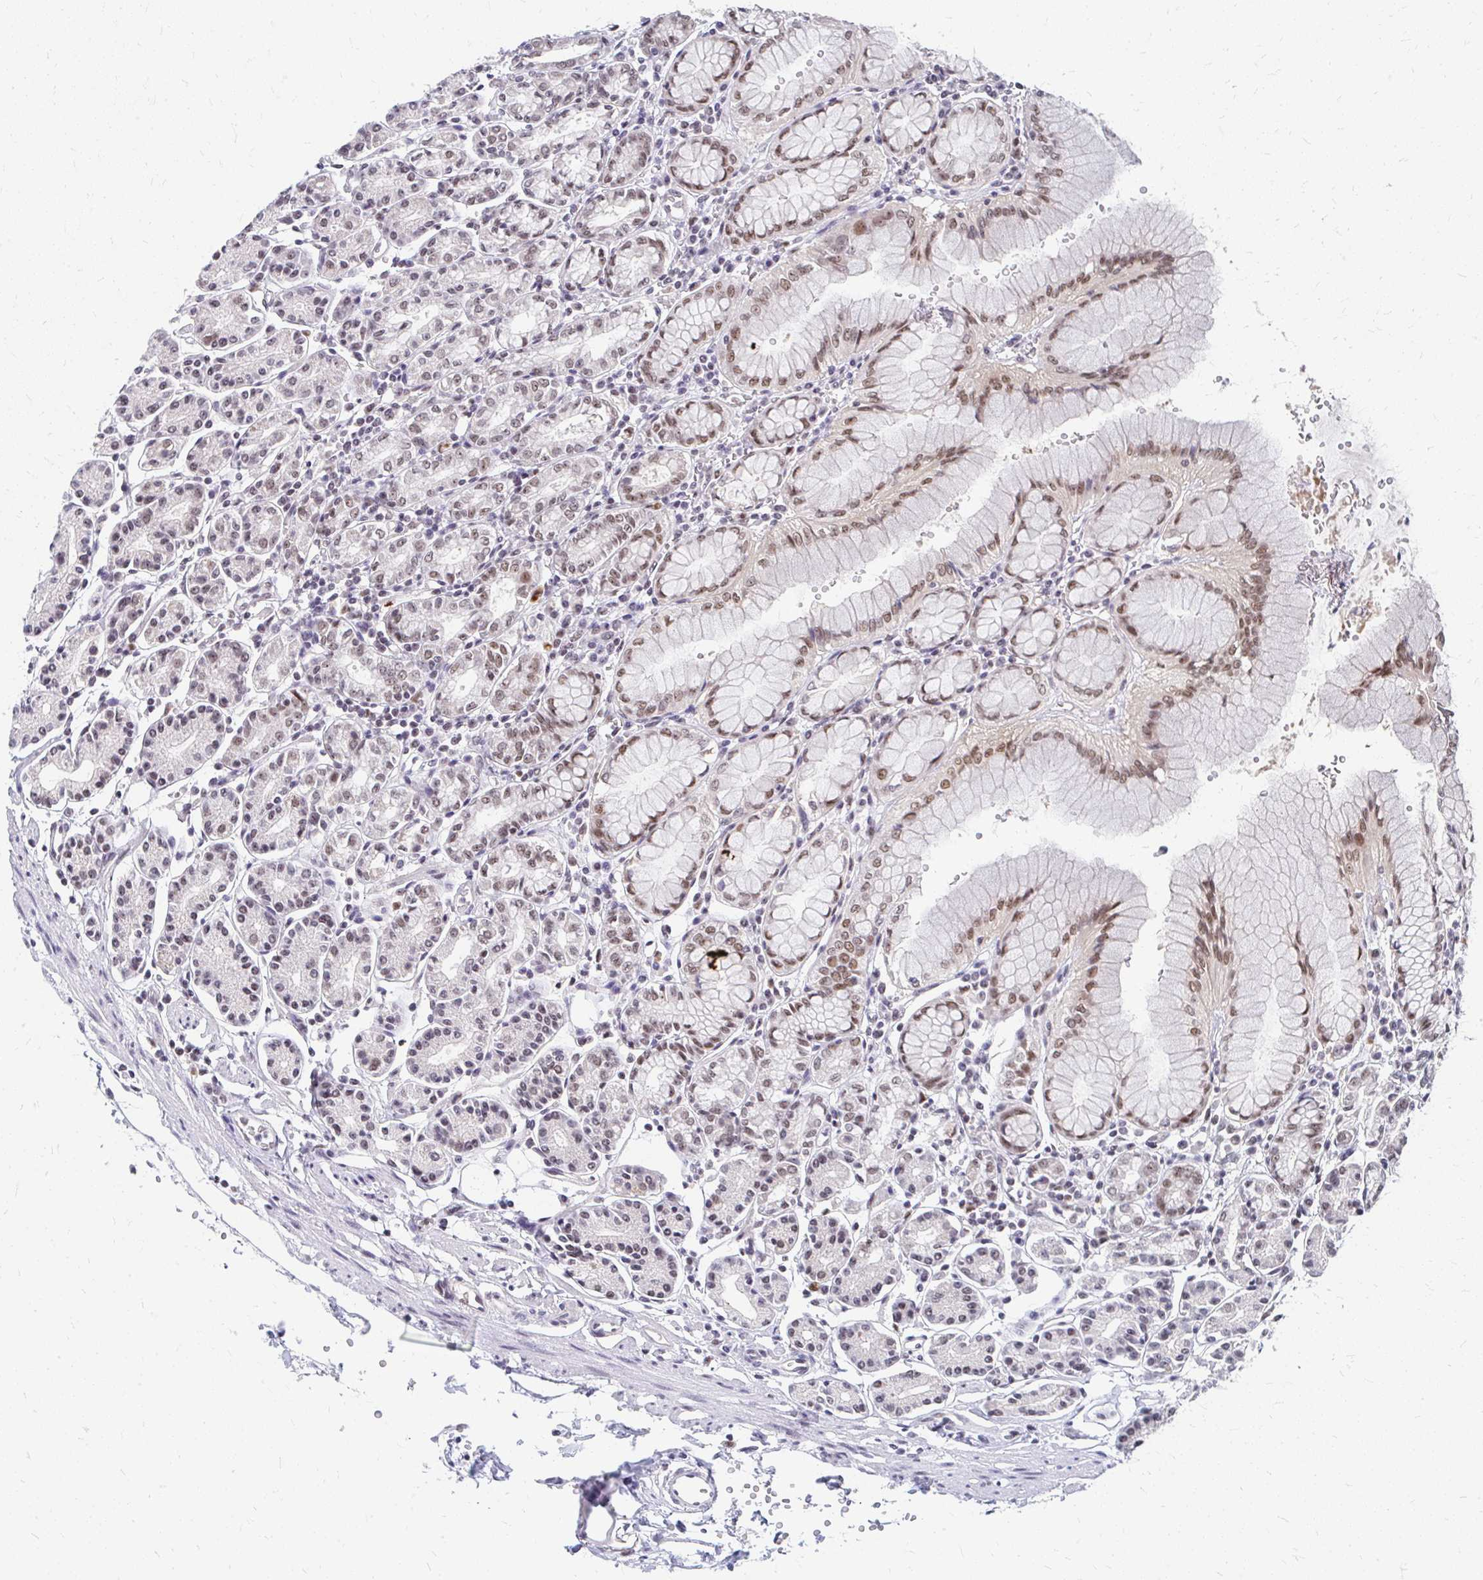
{"staining": {"intensity": "moderate", "quantity": ">75%", "location": "nuclear"}, "tissue": "stomach", "cell_type": "Glandular cells", "image_type": "normal", "snomed": [{"axis": "morphology", "description": "Normal tissue, NOS"}, {"axis": "topography", "description": "Stomach"}], "caption": "High-magnification brightfield microscopy of unremarkable stomach stained with DAB (brown) and counterstained with hematoxylin (blue). glandular cells exhibit moderate nuclear expression is identified in about>75% of cells. Immunohistochemistry (ihc) stains the protein in brown and the nuclei are stained blue.", "gene": "GTF2H1", "patient": {"sex": "female", "age": 62}}